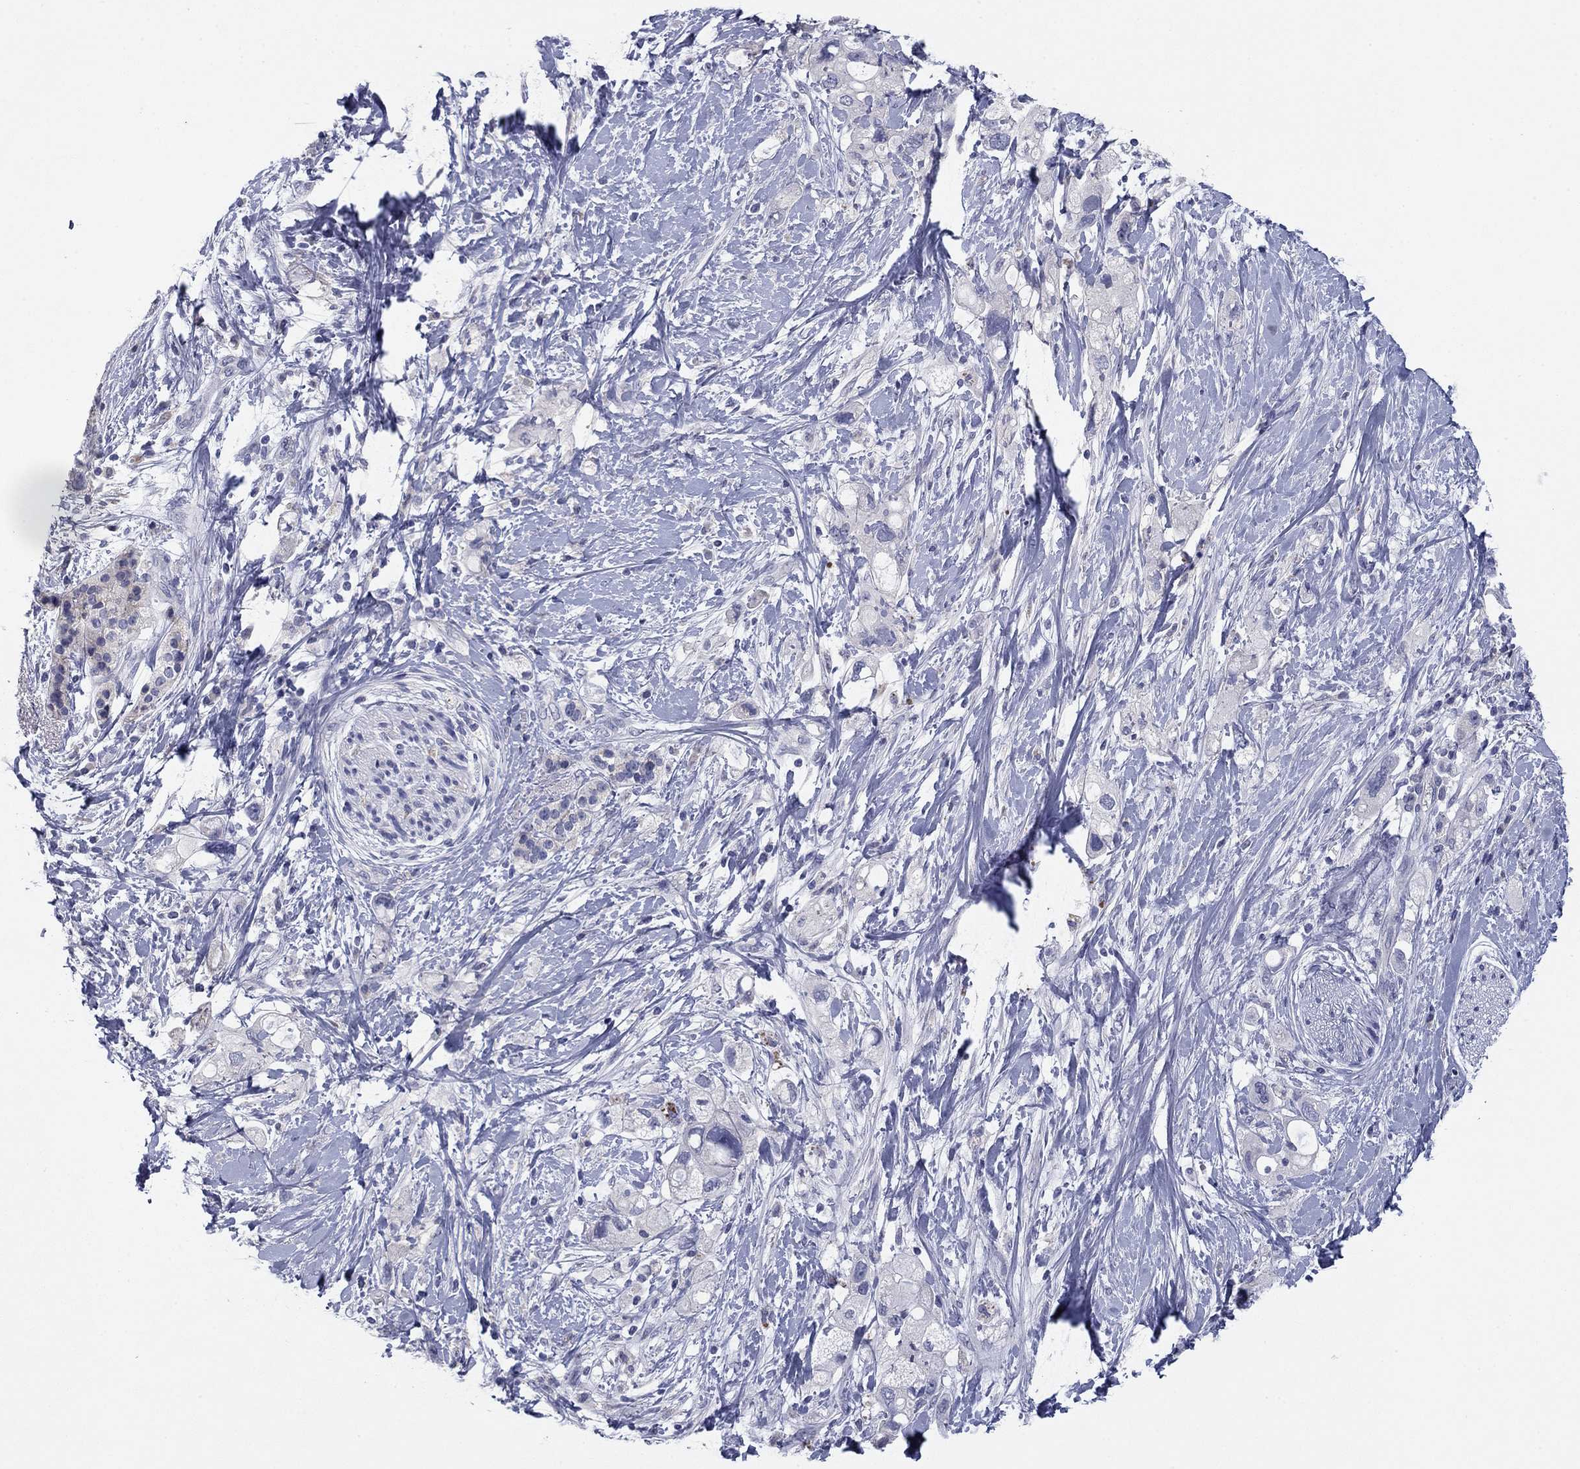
{"staining": {"intensity": "negative", "quantity": "none", "location": "none"}, "tissue": "pancreatic cancer", "cell_type": "Tumor cells", "image_type": "cancer", "snomed": [{"axis": "morphology", "description": "Adenocarcinoma, NOS"}, {"axis": "topography", "description": "Pancreas"}], "caption": "Immunohistochemistry photomicrograph of pancreatic cancer (adenocarcinoma) stained for a protein (brown), which exhibits no positivity in tumor cells.", "gene": "CNTNAP4", "patient": {"sex": "female", "age": 56}}